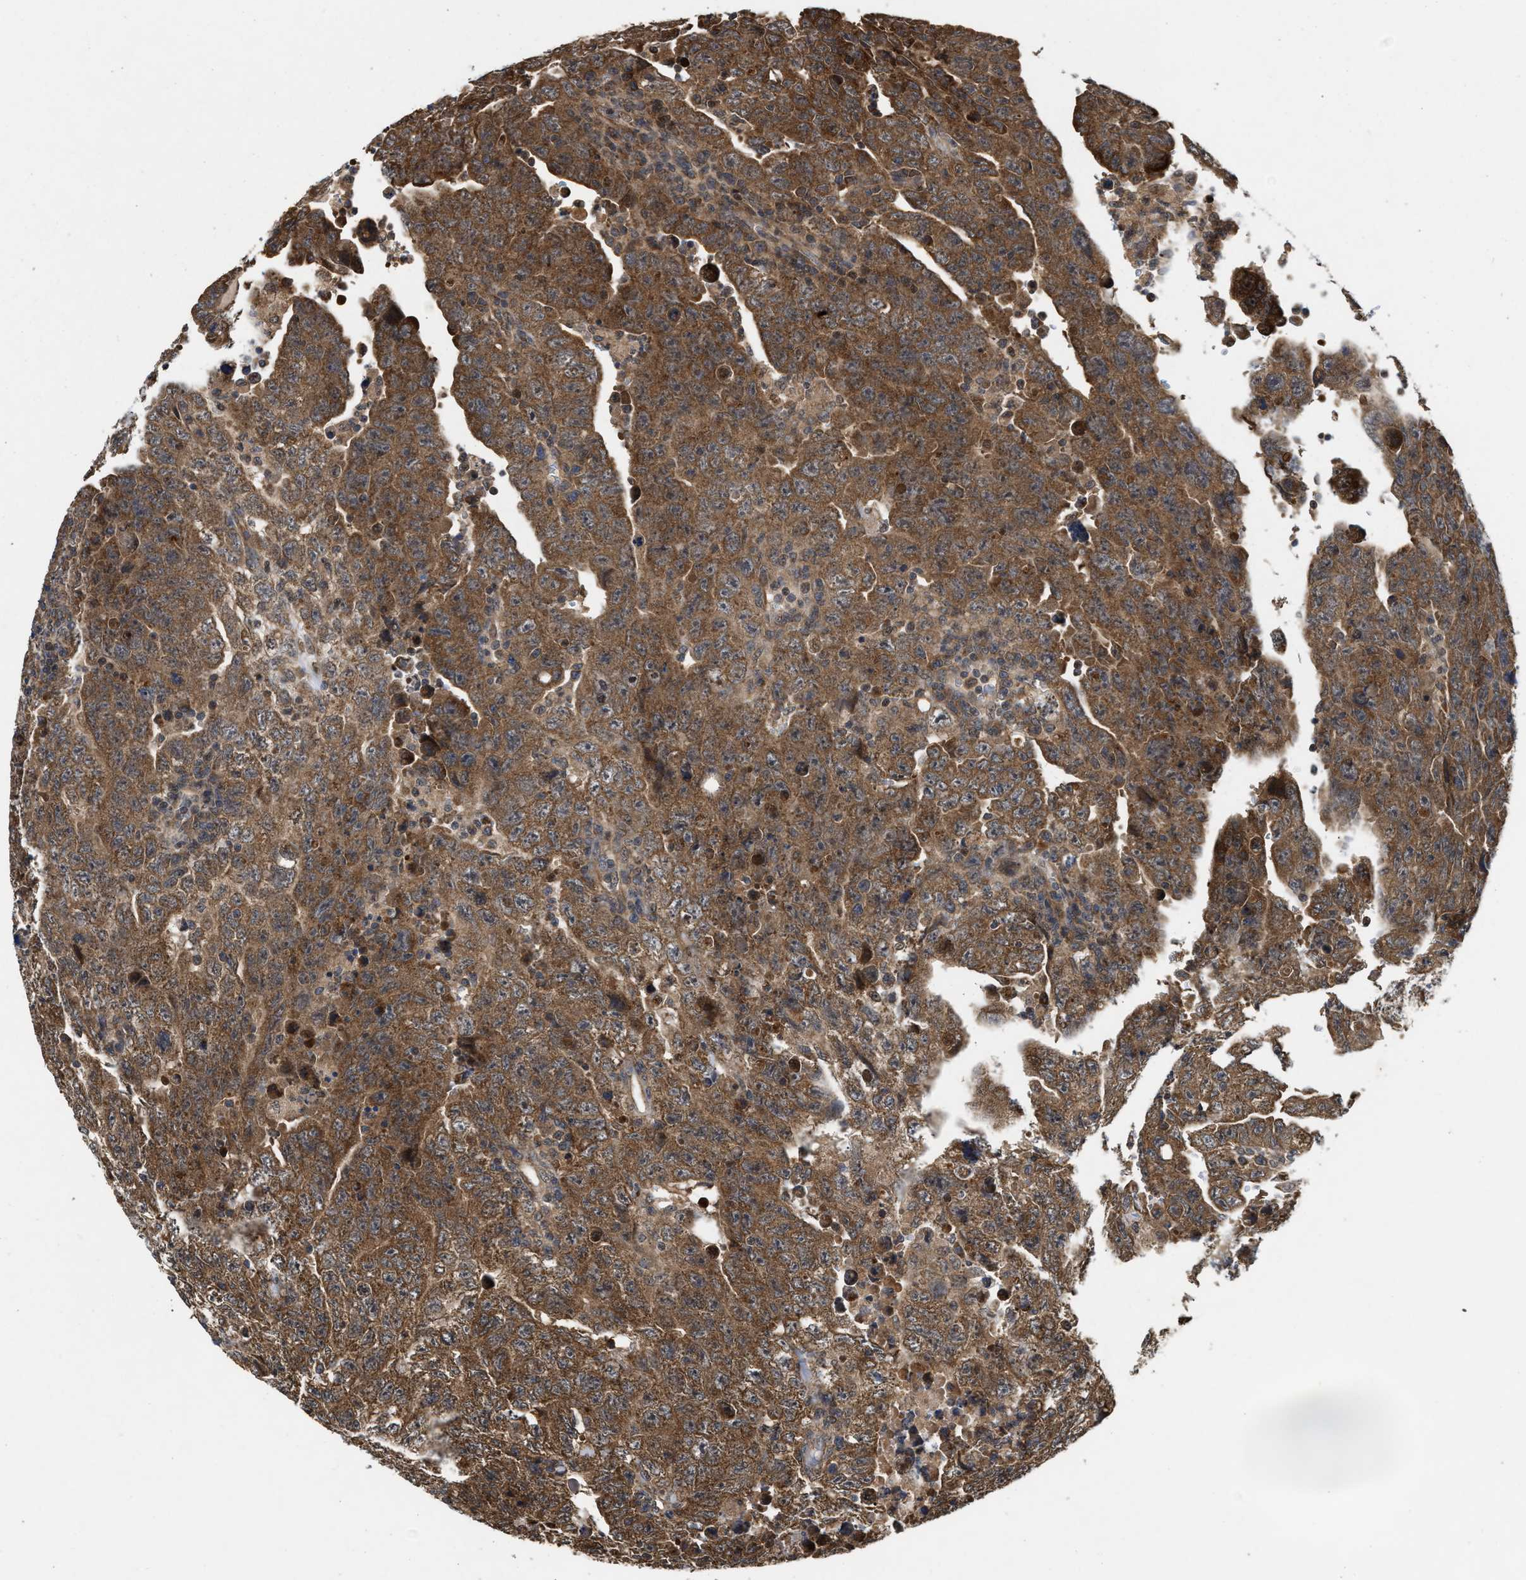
{"staining": {"intensity": "moderate", "quantity": ">75%", "location": "cytoplasmic/membranous"}, "tissue": "testis cancer", "cell_type": "Tumor cells", "image_type": "cancer", "snomed": [{"axis": "morphology", "description": "Carcinoma, Embryonal, NOS"}, {"axis": "topography", "description": "Testis"}], "caption": "Human embryonal carcinoma (testis) stained for a protein (brown) shows moderate cytoplasmic/membranous positive staining in about >75% of tumor cells.", "gene": "CFLAR", "patient": {"sex": "male", "age": 28}}